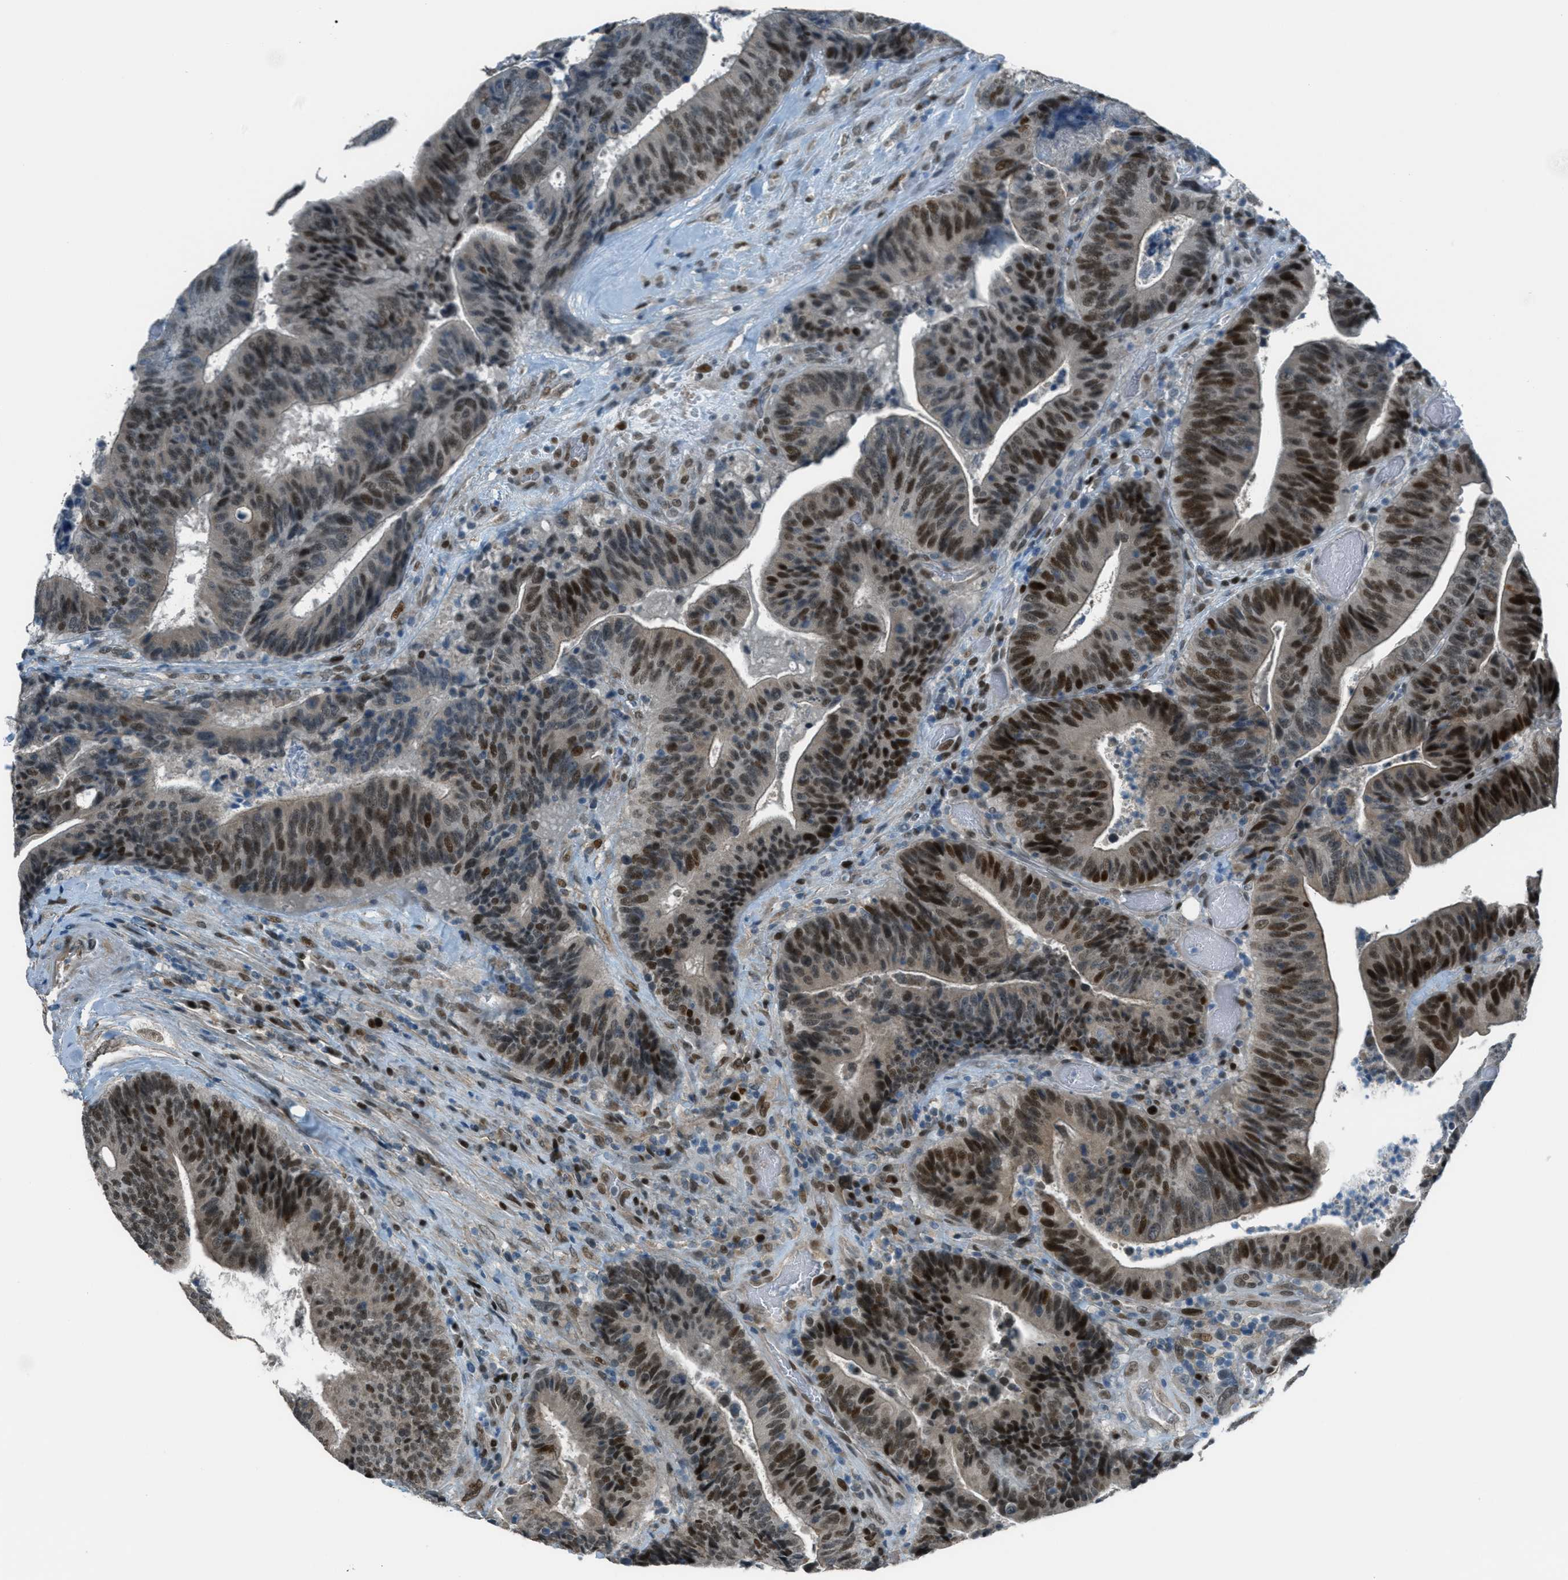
{"staining": {"intensity": "strong", "quantity": "25%-75%", "location": "cytoplasmic/membranous,nuclear"}, "tissue": "colorectal cancer", "cell_type": "Tumor cells", "image_type": "cancer", "snomed": [{"axis": "morphology", "description": "Adenocarcinoma, NOS"}, {"axis": "topography", "description": "Rectum"}], "caption": "Immunohistochemistry (IHC) image of neoplastic tissue: colorectal cancer stained using immunohistochemistry (IHC) shows high levels of strong protein expression localized specifically in the cytoplasmic/membranous and nuclear of tumor cells, appearing as a cytoplasmic/membranous and nuclear brown color.", "gene": "TCF3", "patient": {"sex": "male", "age": 72}}